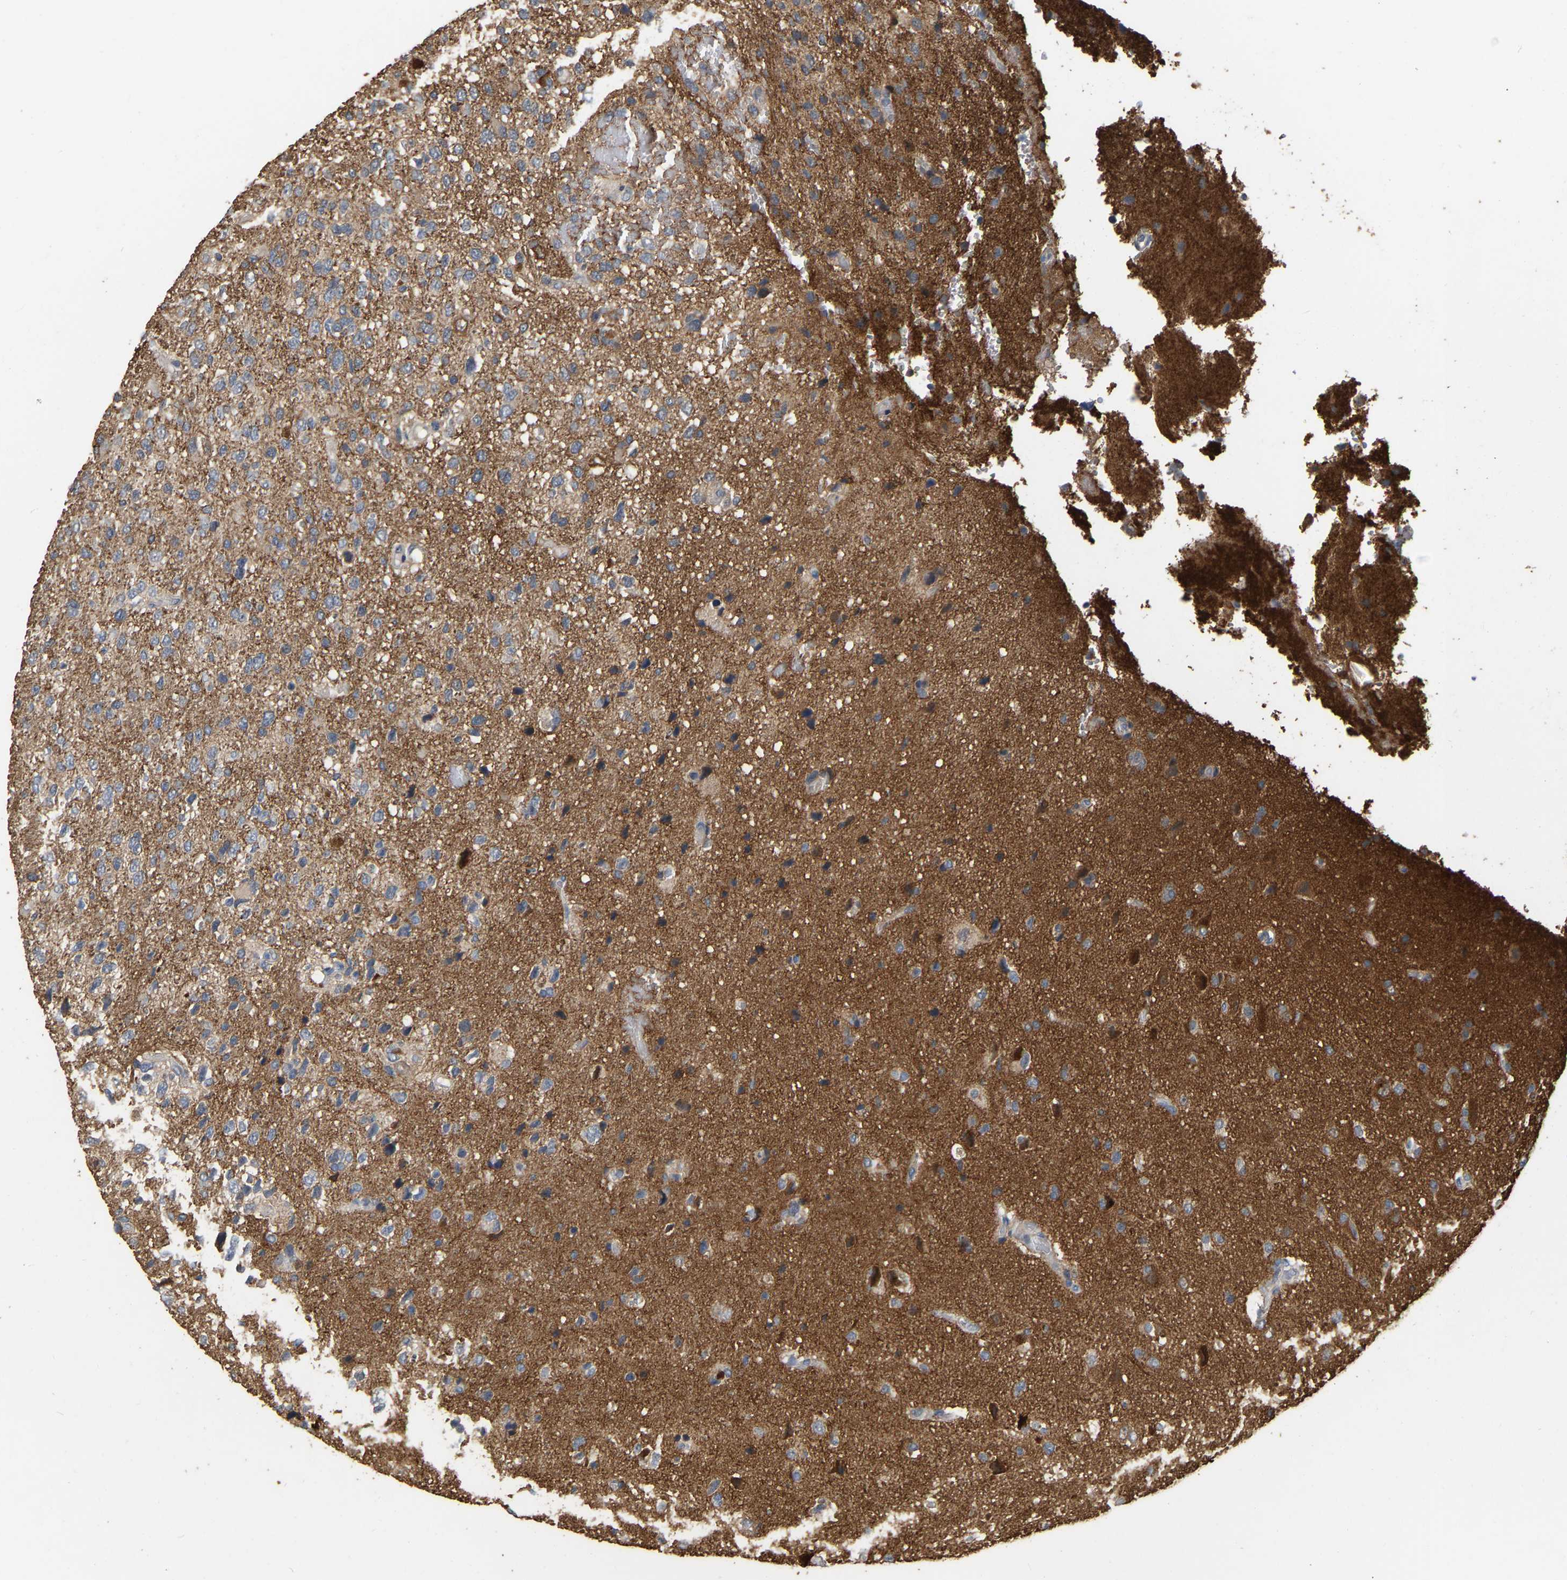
{"staining": {"intensity": "strong", "quantity": "<25%", "location": "cytoplasmic/membranous"}, "tissue": "glioma", "cell_type": "Tumor cells", "image_type": "cancer", "snomed": [{"axis": "morphology", "description": "Glioma, malignant, High grade"}, {"axis": "topography", "description": "Brain"}], "caption": "Immunohistochemical staining of human malignant glioma (high-grade) reveals medium levels of strong cytoplasmic/membranous protein positivity in about <25% of tumor cells.", "gene": "NCS1", "patient": {"sex": "female", "age": 58}}